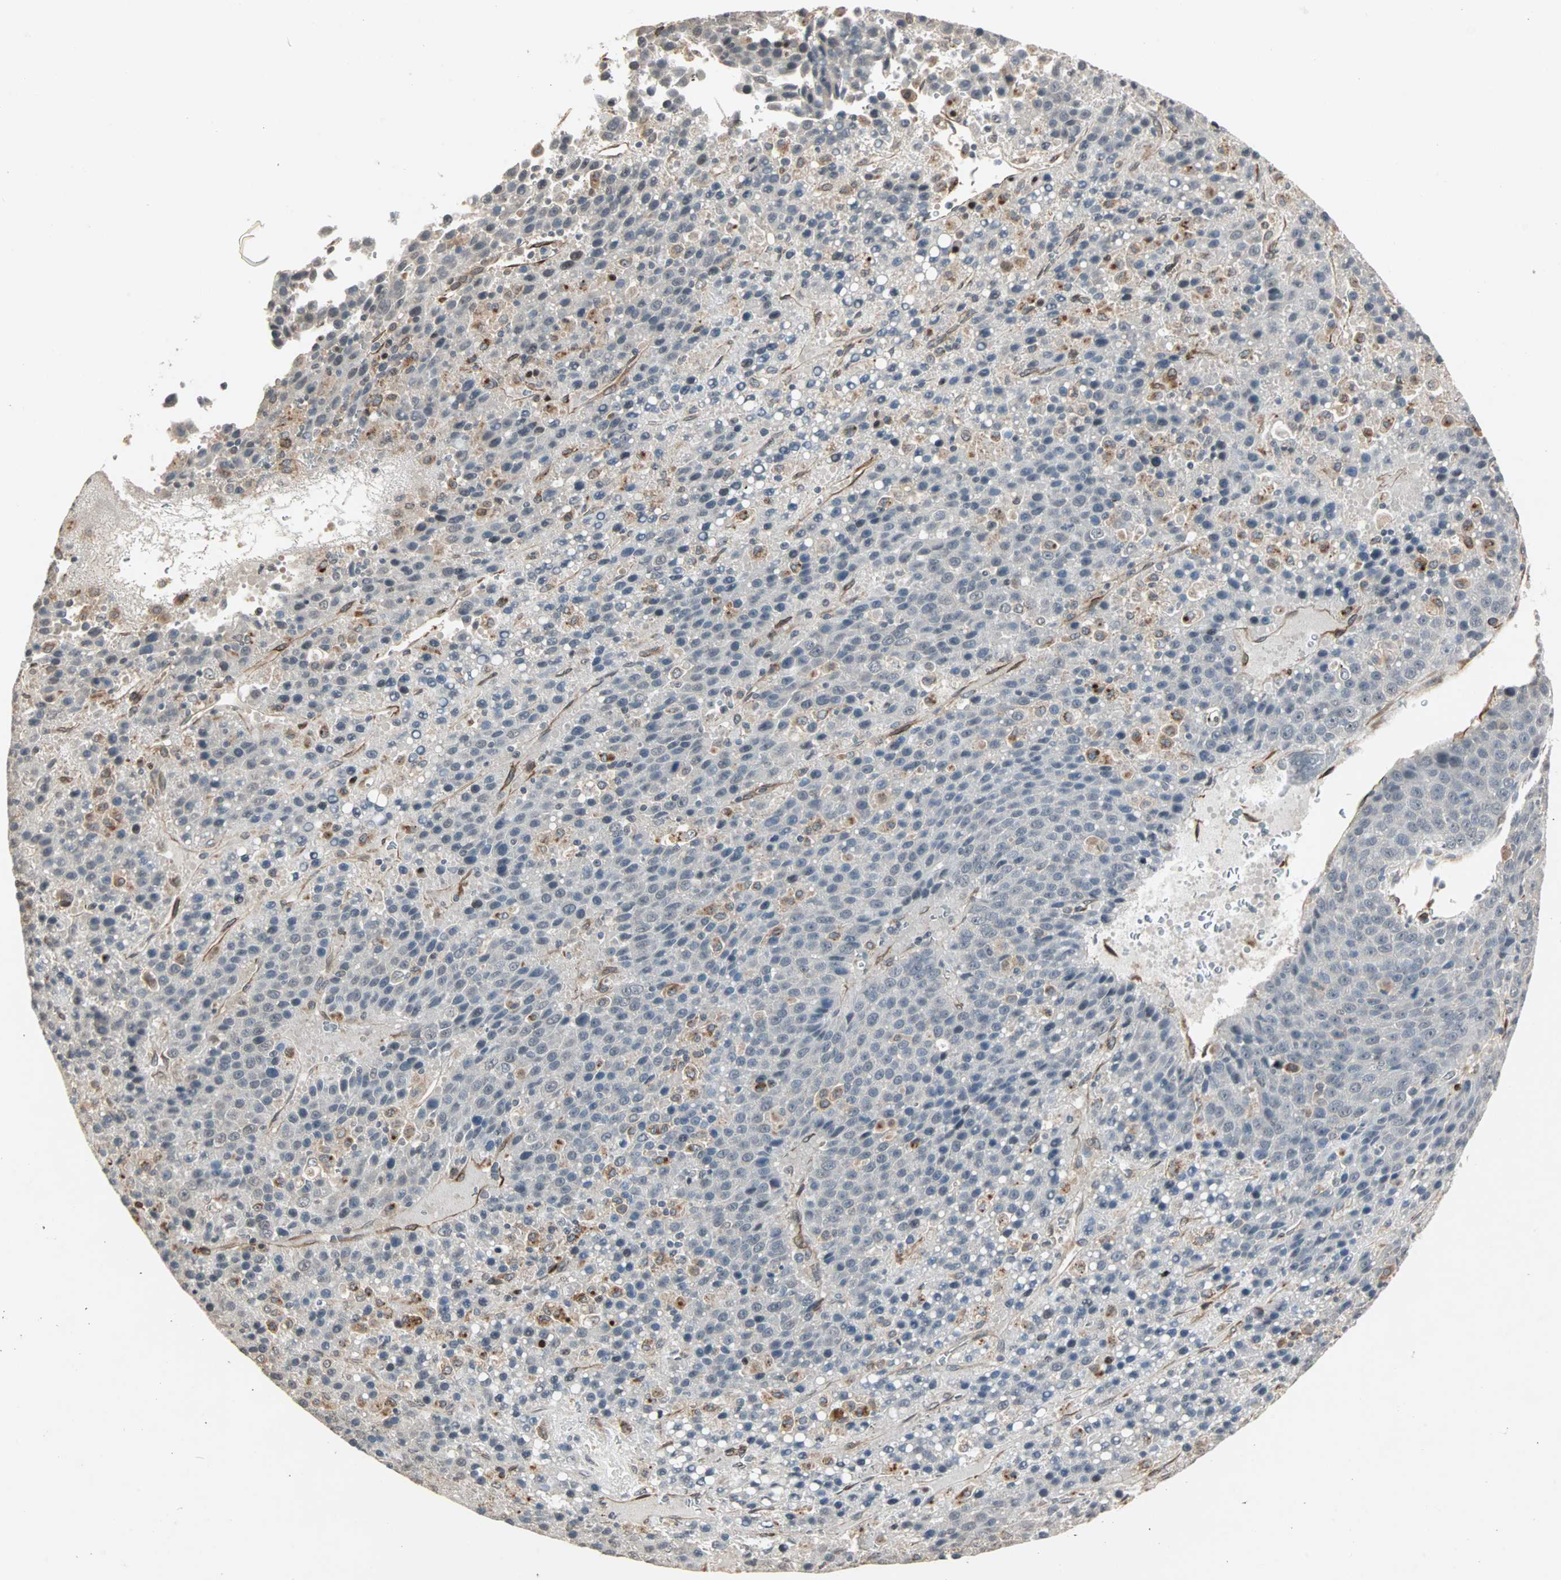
{"staining": {"intensity": "weak", "quantity": "<25%", "location": "cytoplasmic/membranous"}, "tissue": "liver cancer", "cell_type": "Tumor cells", "image_type": "cancer", "snomed": [{"axis": "morphology", "description": "Carcinoma, Hepatocellular, NOS"}, {"axis": "topography", "description": "Liver"}], "caption": "Liver cancer was stained to show a protein in brown. There is no significant positivity in tumor cells.", "gene": "TRPV4", "patient": {"sex": "female", "age": 53}}